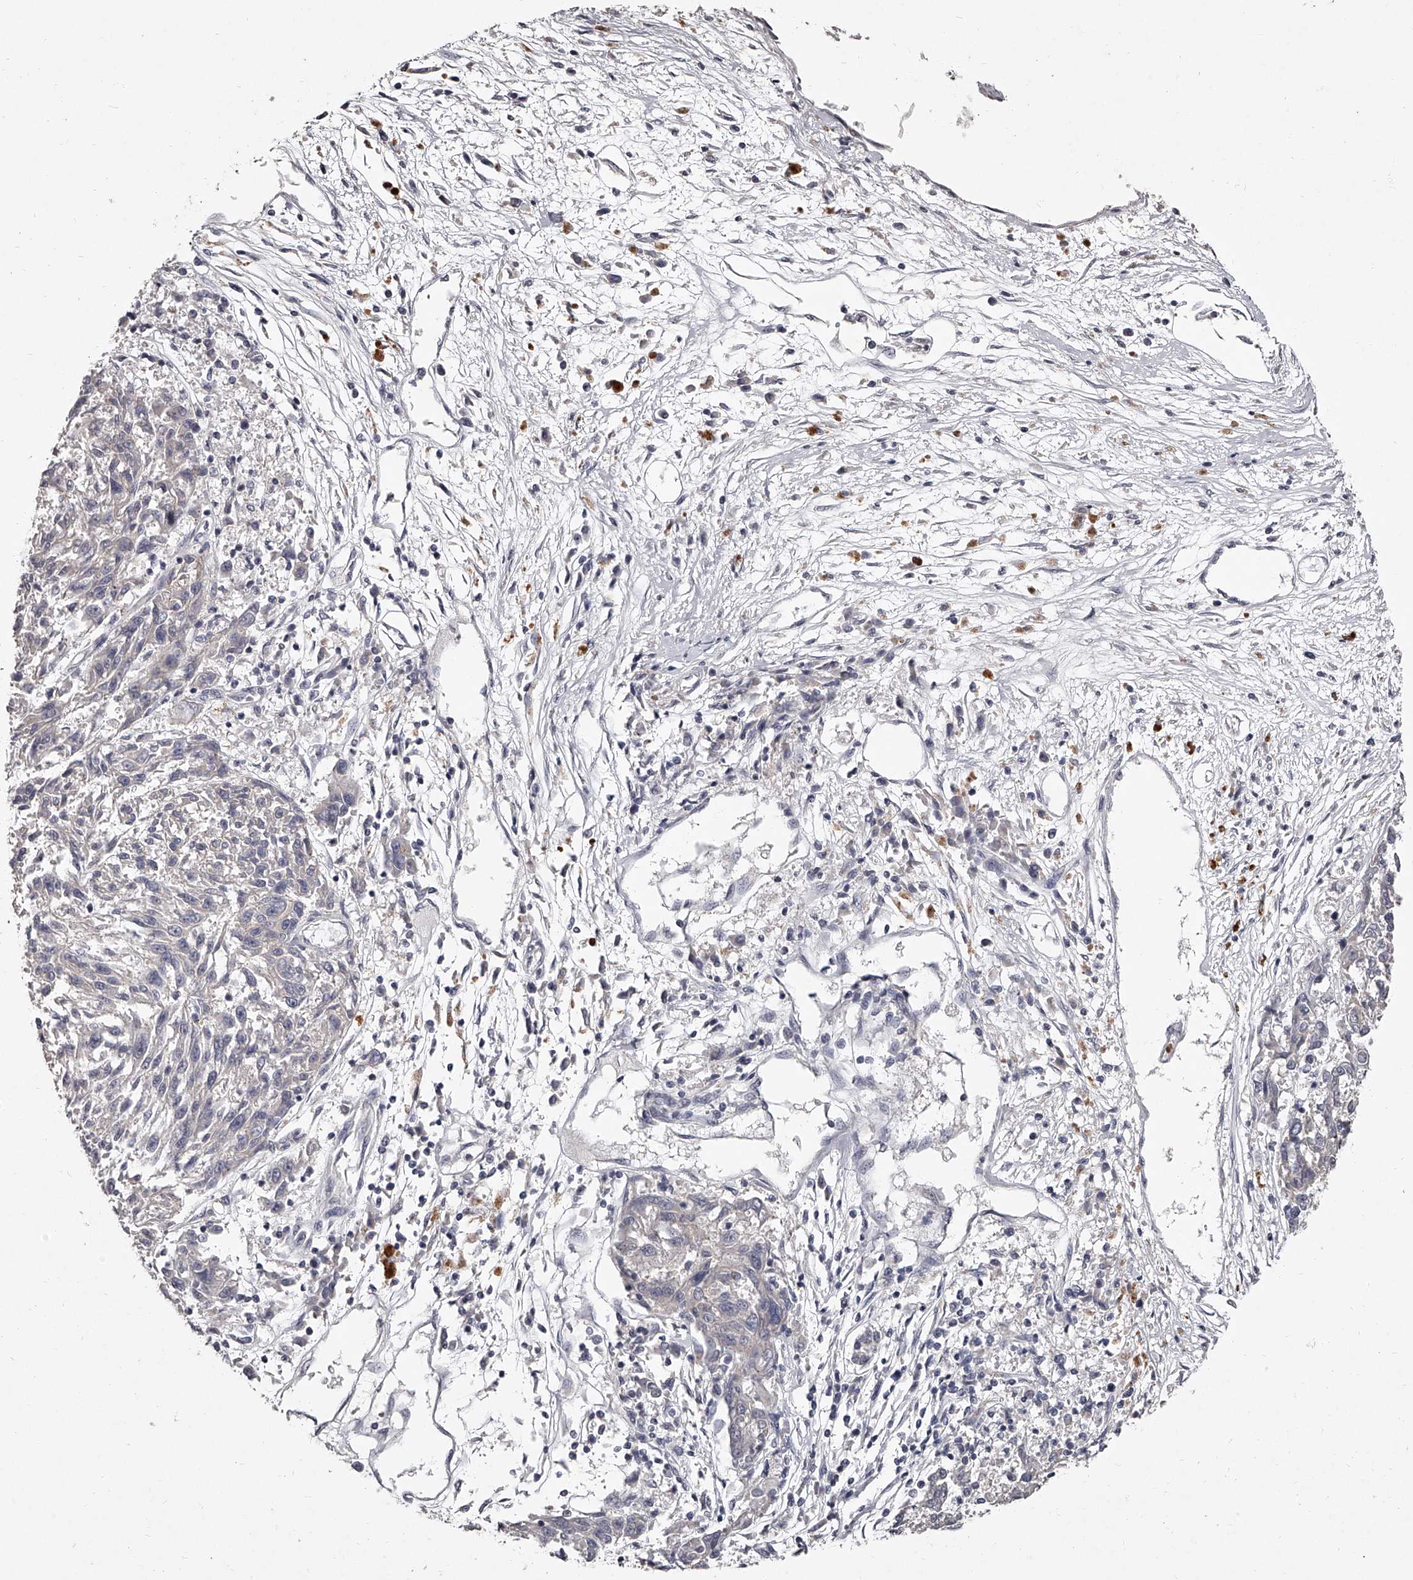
{"staining": {"intensity": "negative", "quantity": "none", "location": "none"}, "tissue": "melanoma", "cell_type": "Tumor cells", "image_type": "cancer", "snomed": [{"axis": "morphology", "description": "Malignant melanoma, NOS"}, {"axis": "topography", "description": "Skin"}], "caption": "A high-resolution photomicrograph shows immunohistochemistry (IHC) staining of melanoma, which reveals no significant expression in tumor cells.", "gene": "NT5DC1", "patient": {"sex": "male", "age": 53}}